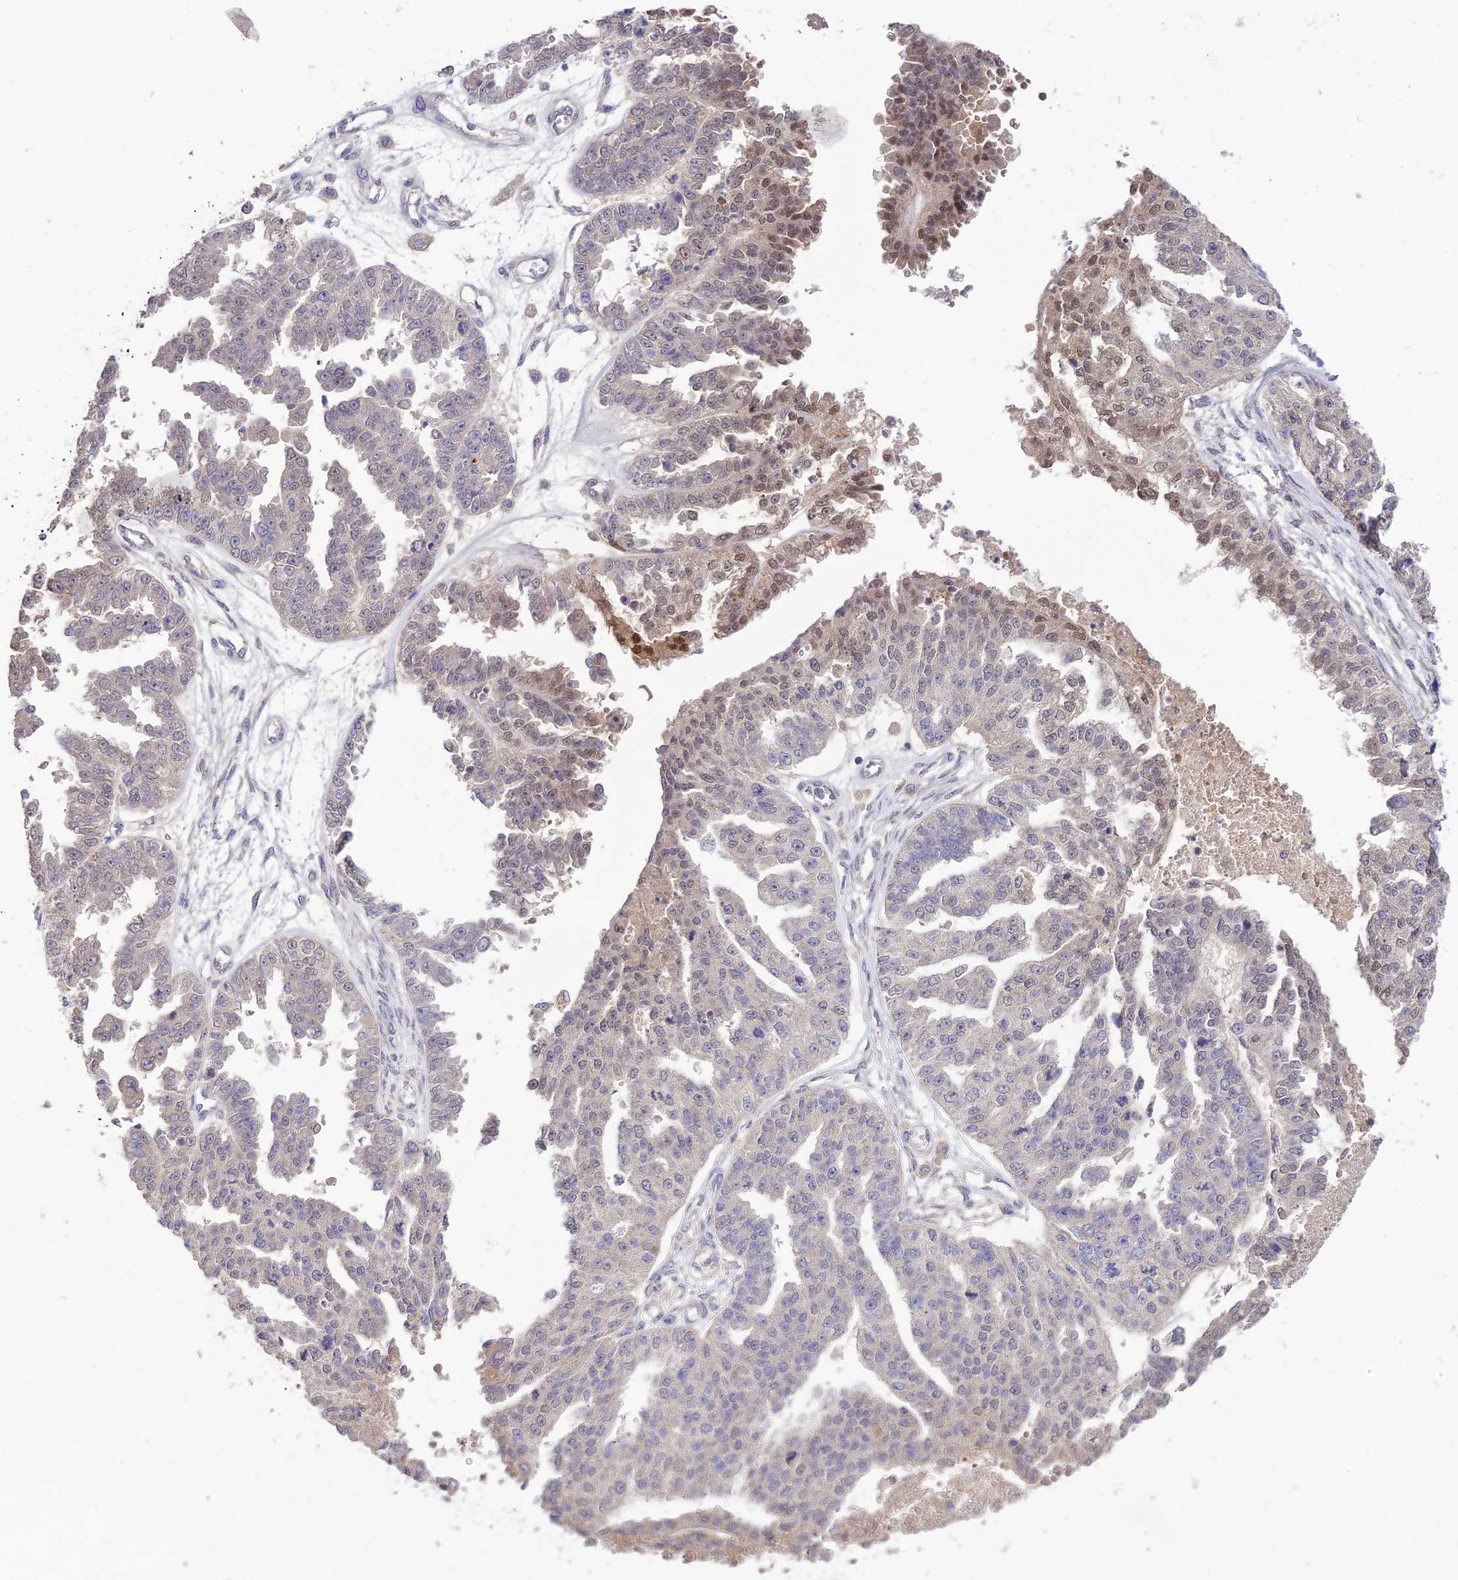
{"staining": {"intensity": "moderate", "quantity": "<25%", "location": "nuclear"}, "tissue": "ovarian cancer", "cell_type": "Tumor cells", "image_type": "cancer", "snomed": [{"axis": "morphology", "description": "Cystadenocarcinoma, serous, NOS"}, {"axis": "topography", "description": "Ovary"}], "caption": "Immunohistochemical staining of serous cystadenocarcinoma (ovarian) shows low levels of moderate nuclear protein positivity in approximately <25% of tumor cells.", "gene": "PGK1", "patient": {"sex": "female", "age": 58}}